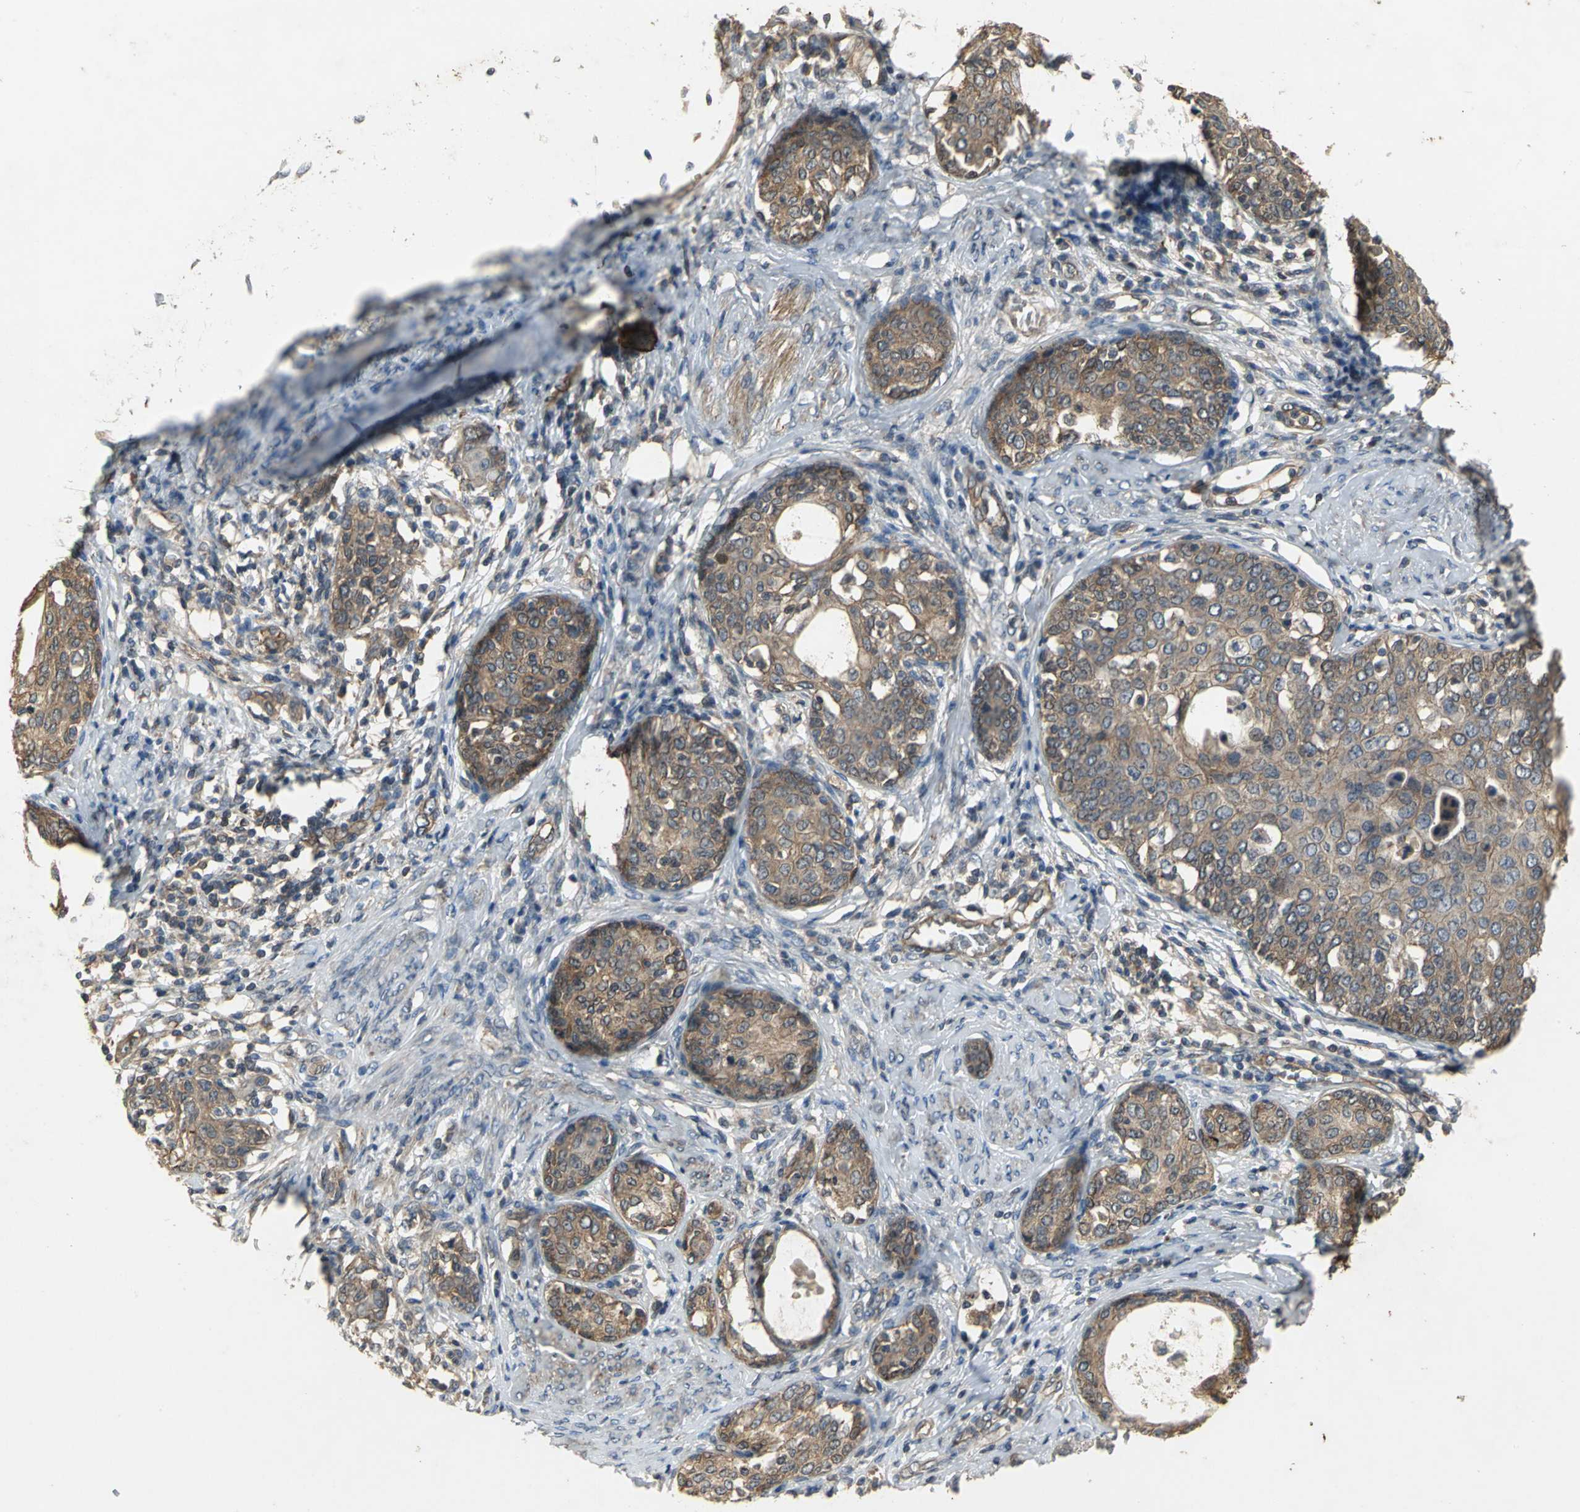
{"staining": {"intensity": "moderate", "quantity": ">75%", "location": "cytoplasmic/membranous"}, "tissue": "cervical cancer", "cell_type": "Tumor cells", "image_type": "cancer", "snomed": [{"axis": "morphology", "description": "Squamous cell carcinoma, NOS"}, {"axis": "morphology", "description": "Adenocarcinoma, NOS"}, {"axis": "topography", "description": "Cervix"}], "caption": "High-power microscopy captured an immunohistochemistry (IHC) image of cervical cancer, revealing moderate cytoplasmic/membranous positivity in approximately >75% of tumor cells. The protein of interest is stained brown, and the nuclei are stained in blue (DAB IHC with brightfield microscopy, high magnification).", "gene": "MET", "patient": {"sex": "female", "age": 52}}